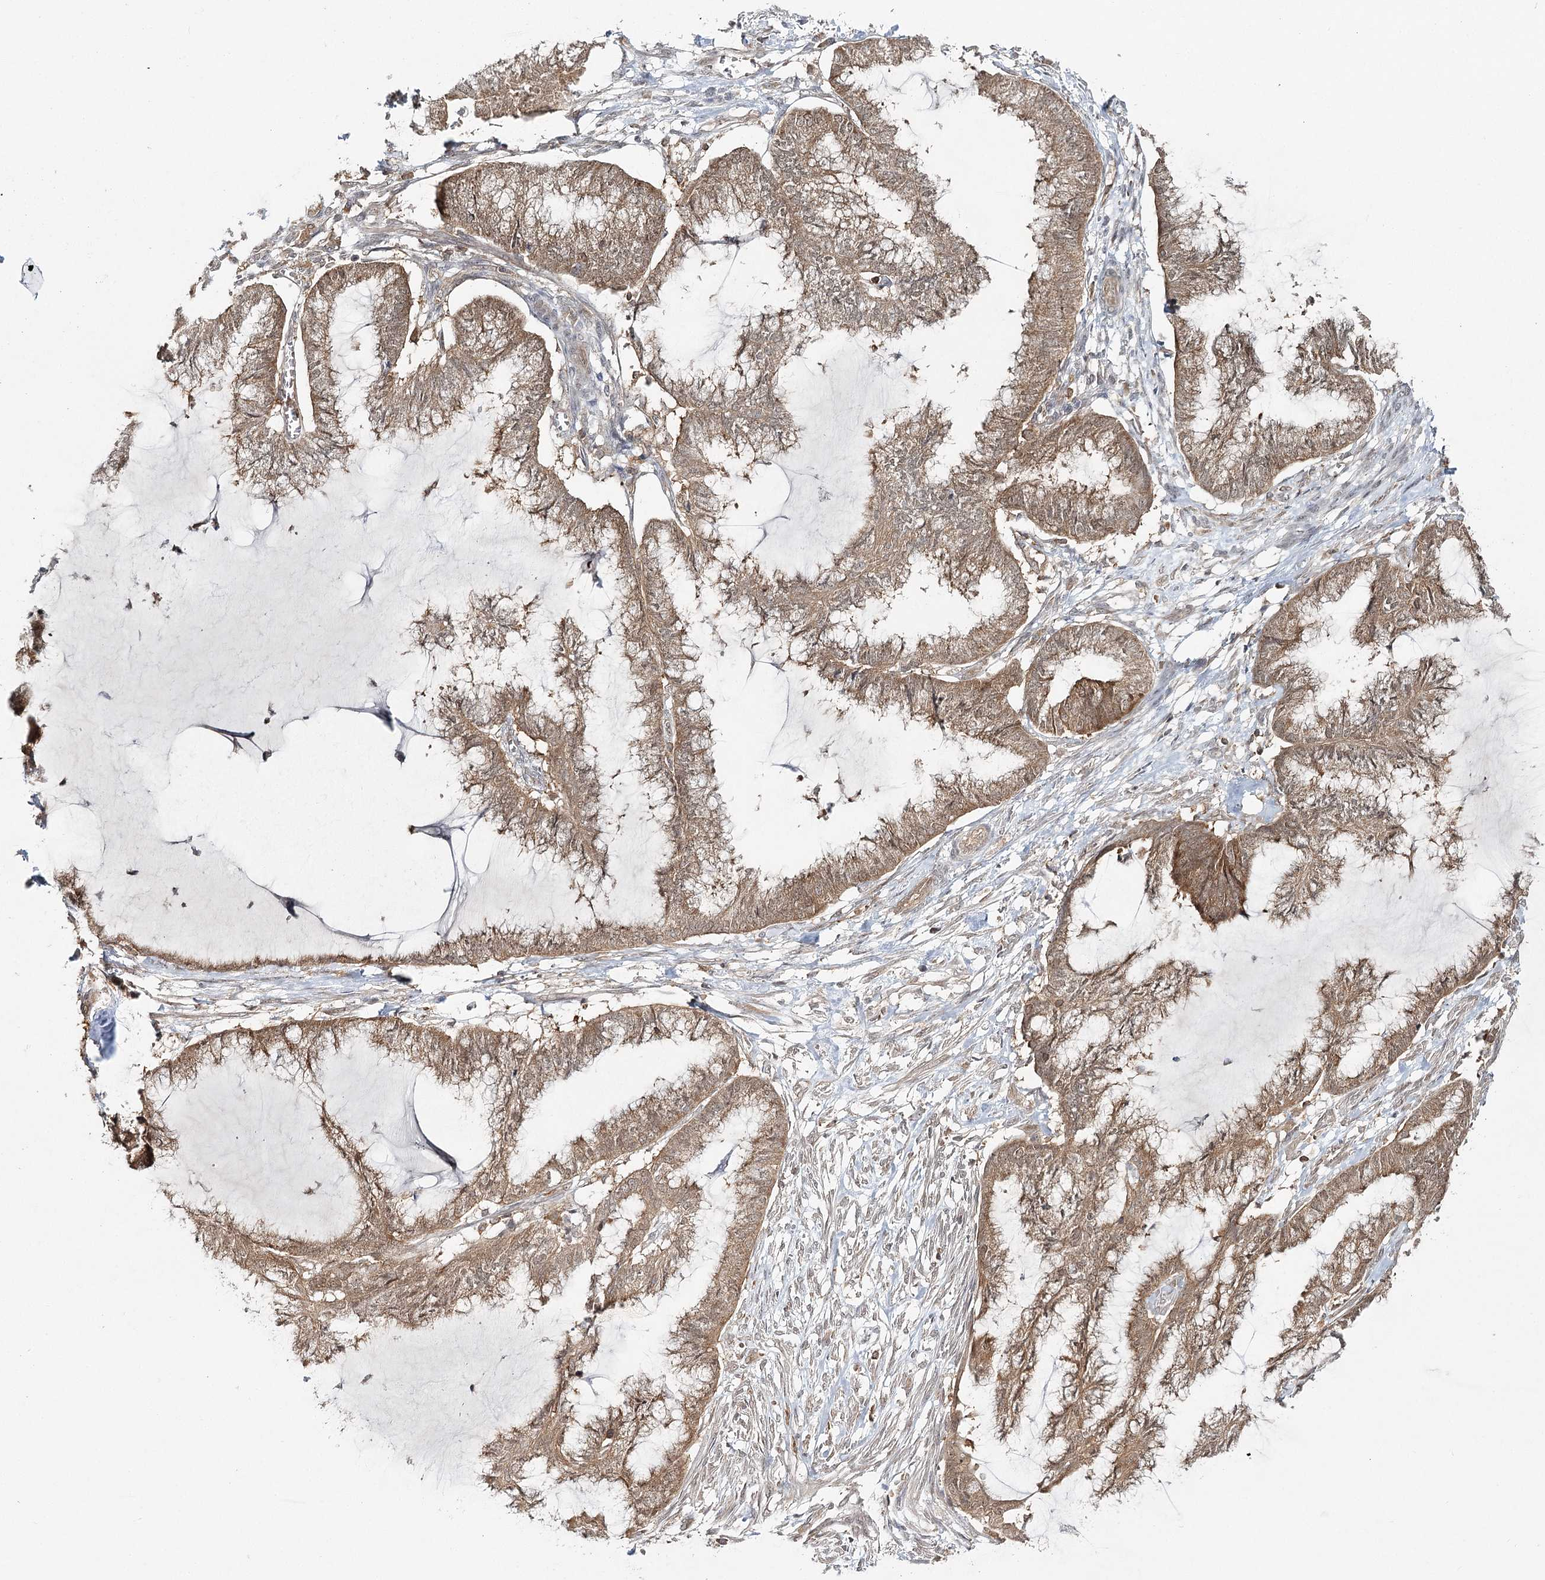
{"staining": {"intensity": "moderate", "quantity": ">75%", "location": "cytoplasmic/membranous"}, "tissue": "endometrial cancer", "cell_type": "Tumor cells", "image_type": "cancer", "snomed": [{"axis": "morphology", "description": "Adenocarcinoma, NOS"}, {"axis": "topography", "description": "Endometrium"}], "caption": "Human adenocarcinoma (endometrial) stained with a protein marker demonstrates moderate staining in tumor cells.", "gene": "FAM120B", "patient": {"sex": "female", "age": 86}}